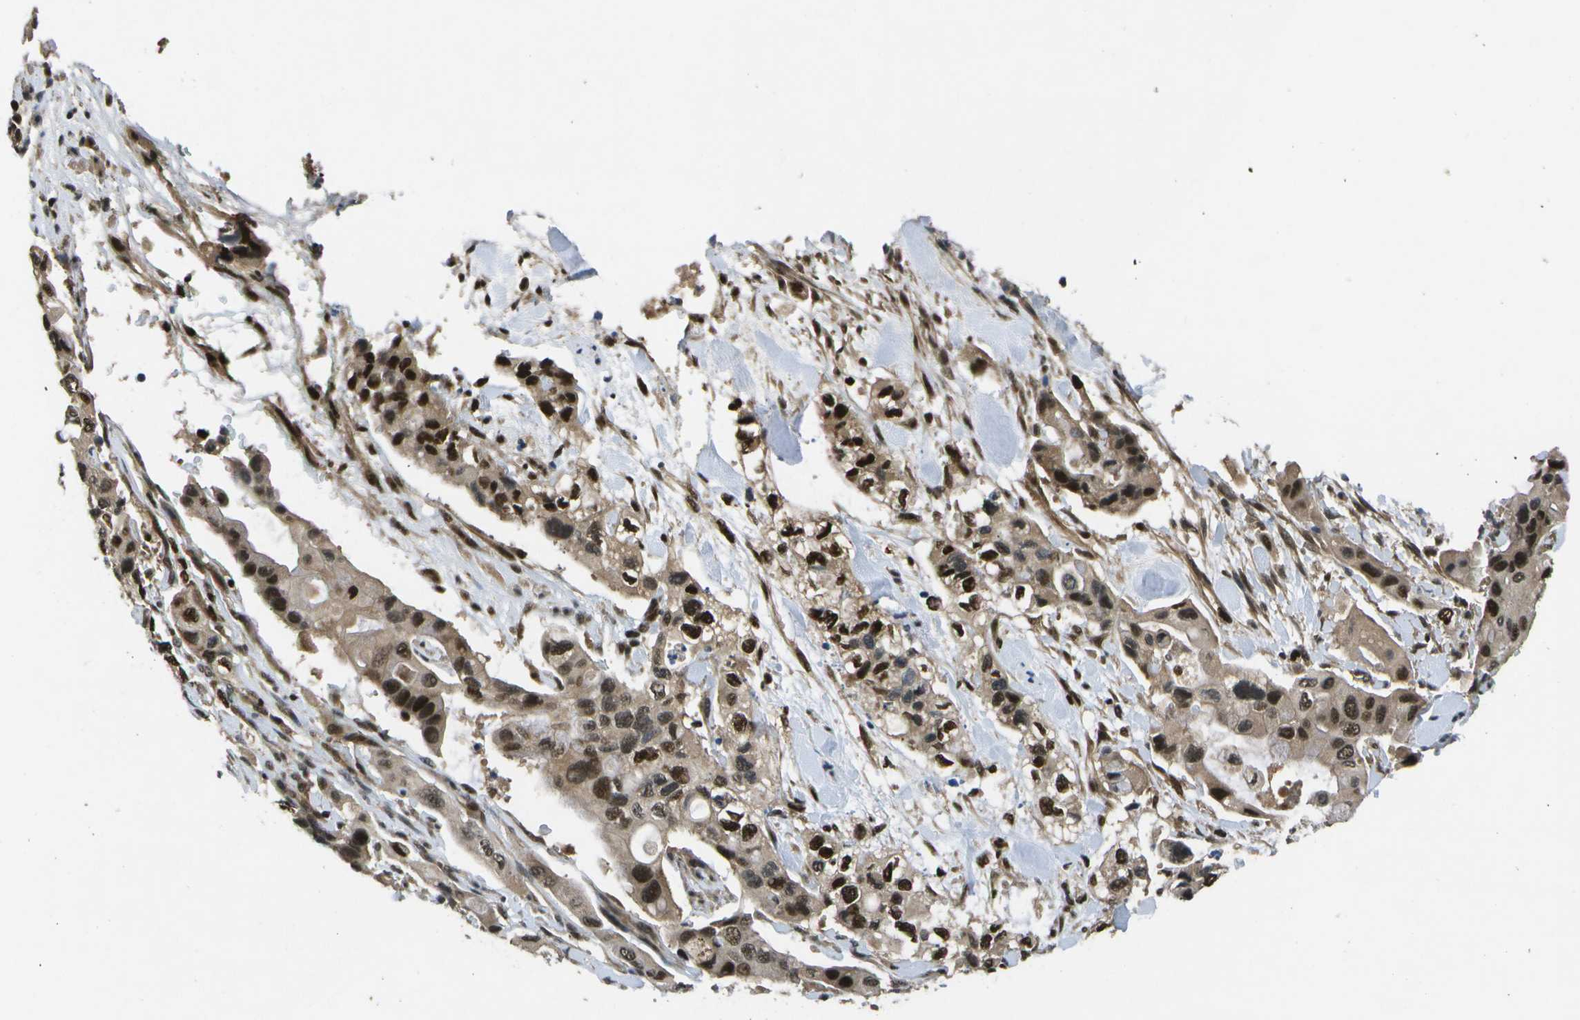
{"staining": {"intensity": "strong", "quantity": ">75%", "location": "cytoplasmic/membranous,nuclear"}, "tissue": "pancreatic cancer", "cell_type": "Tumor cells", "image_type": "cancer", "snomed": [{"axis": "morphology", "description": "Adenocarcinoma, NOS"}, {"axis": "topography", "description": "Pancreas"}], "caption": "Pancreatic cancer (adenocarcinoma) tissue shows strong cytoplasmic/membranous and nuclear staining in about >75% of tumor cells, visualized by immunohistochemistry.", "gene": "GANC", "patient": {"sex": "female", "age": 56}}